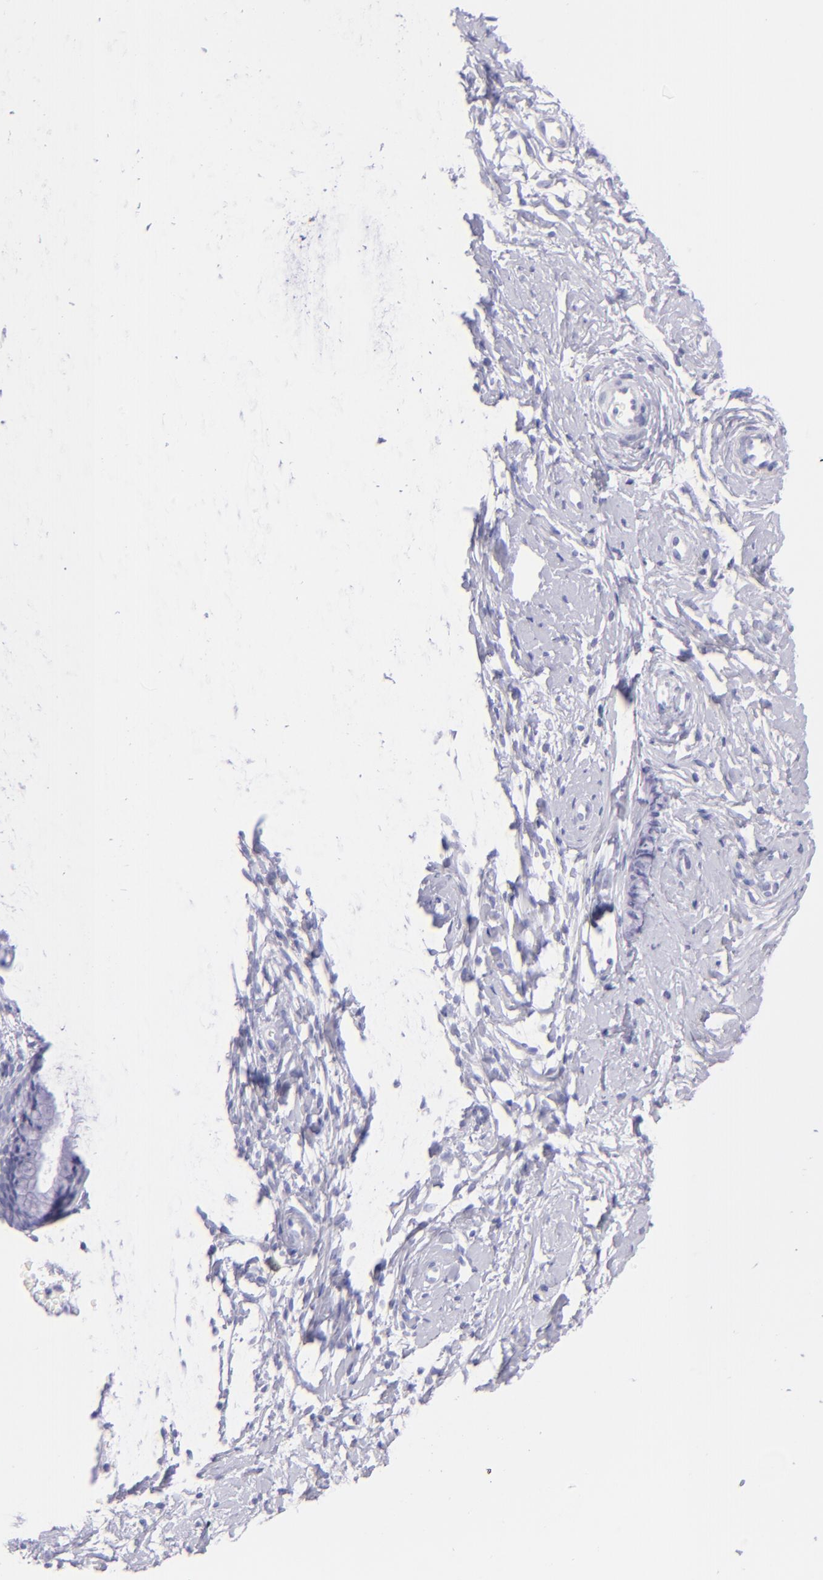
{"staining": {"intensity": "negative", "quantity": "none", "location": "none"}, "tissue": "cervix", "cell_type": "Glandular cells", "image_type": "normal", "snomed": [{"axis": "morphology", "description": "Normal tissue, NOS"}, {"axis": "topography", "description": "Cervix"}], "caption": "A high-resolution histopathology image shows immunohistochemistry (IHC) staining of benign cervix, which demonstrates no significant staining in glandular cells. Brightfield microscopy of immunohistochemistry (IHC) stained with DAB (brown) and hematoxylin (blue), captured at high magnification.", "gene": "CD72", "patient": {"sex": "female", "age": 46}}